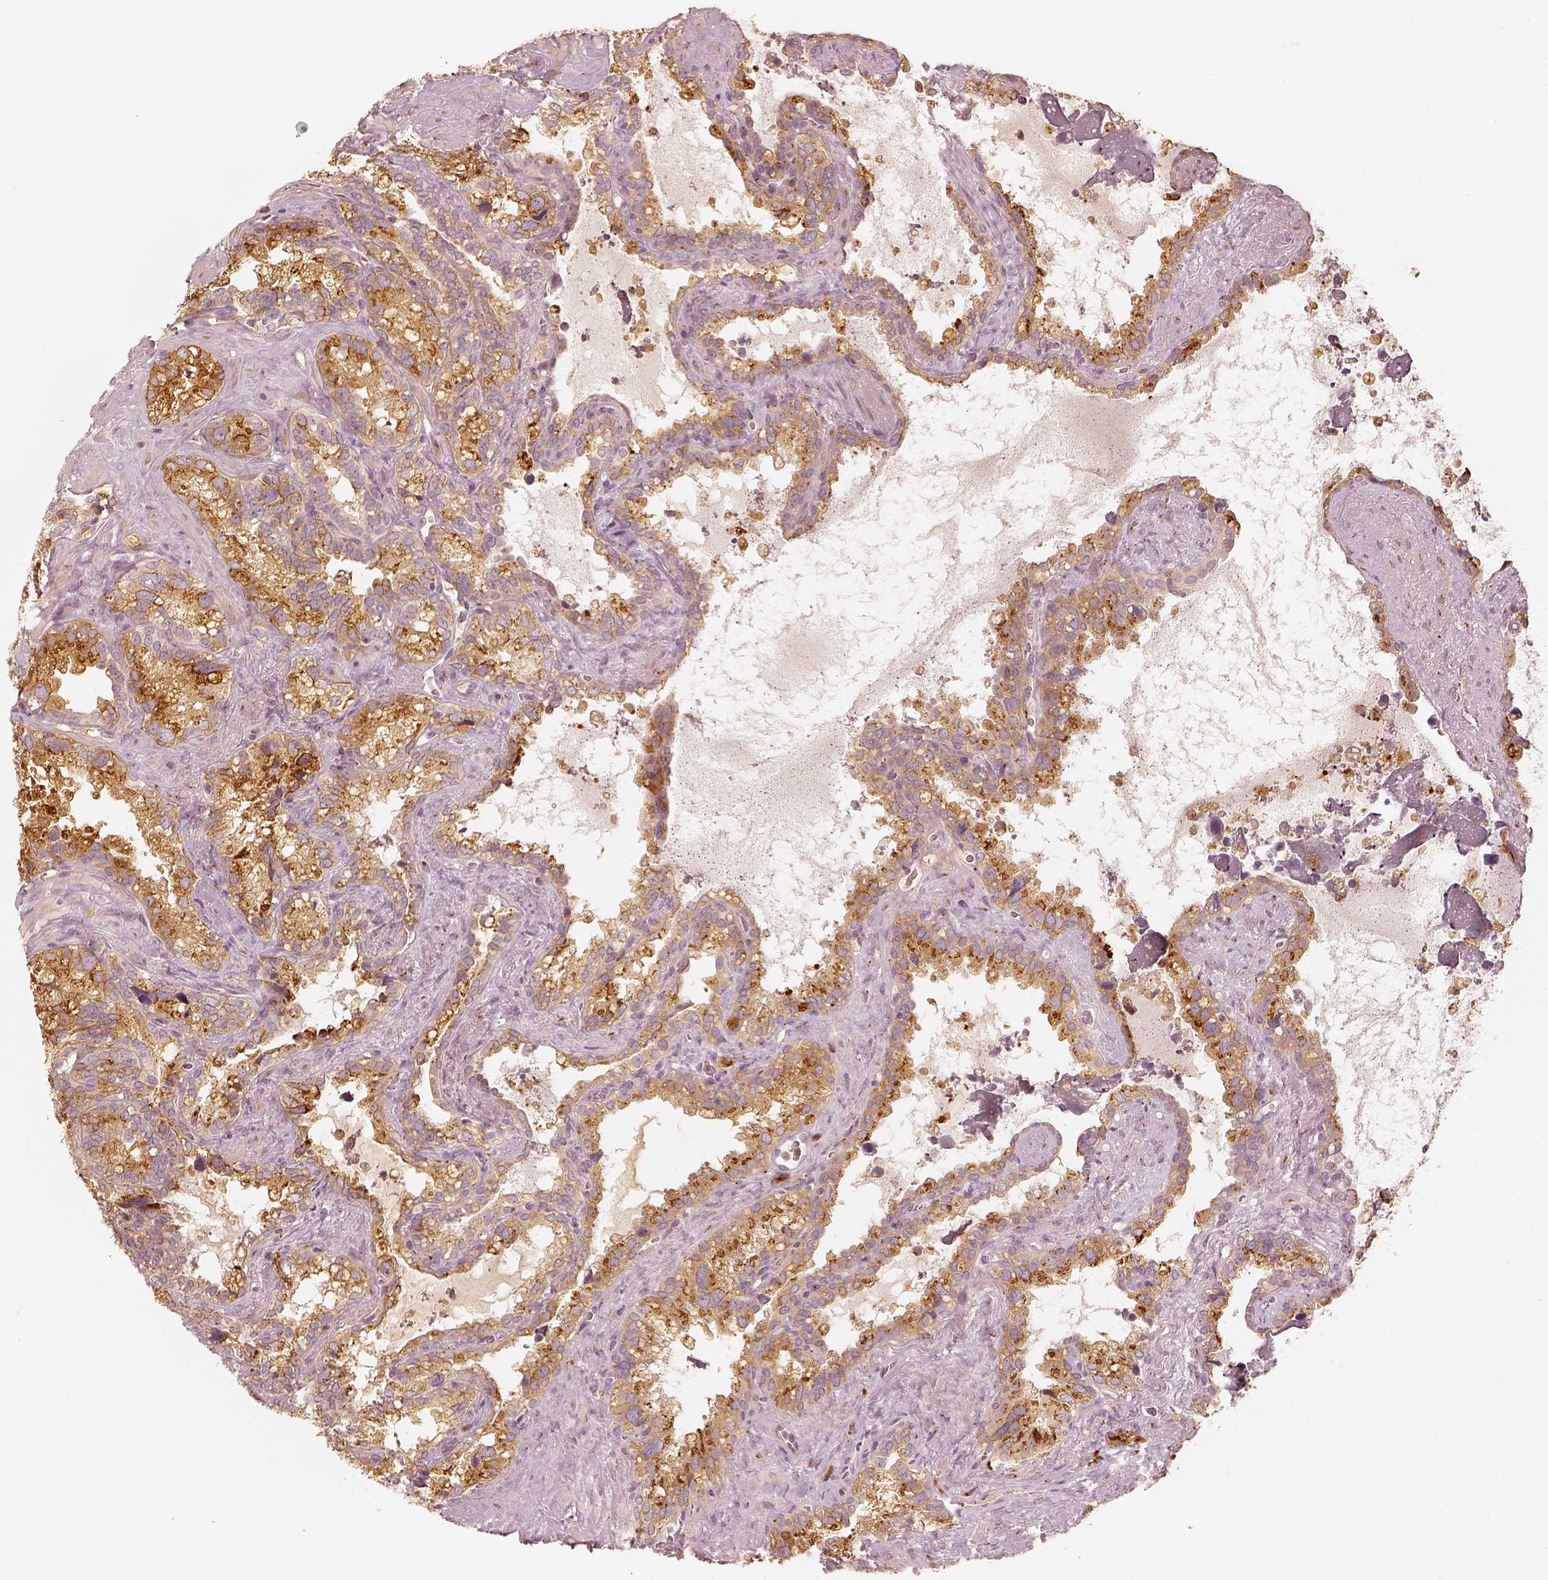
{"staining": {"intensity": "moderate", "quantity": ">75%", "location": "cytoplasmic/membranous"}, "tissue": "seminal vesicle", "cell_type": "Glandular cells", "image_type": "normal", "snomed": [{"axis": "morphology", "description": "Normal tissue, NOS"}, {"axis": "topography", "description": "Seminal veicle"}], "caption": "High-magnification brightfield microscopy of normal seminal vesicle stained with DAB (3,3'-diaminobenzidine) (brown) and counterstained with hematoxylin (blue). glandular cells exhibit moderate cytoplasmic/membranous positivity is identified in about>75% of cells. (brown staining indicates protein expression, while blue staining denotes nuclei).", "gene": "GORASP2", "patient": {"sex": "male", "age": 71}}